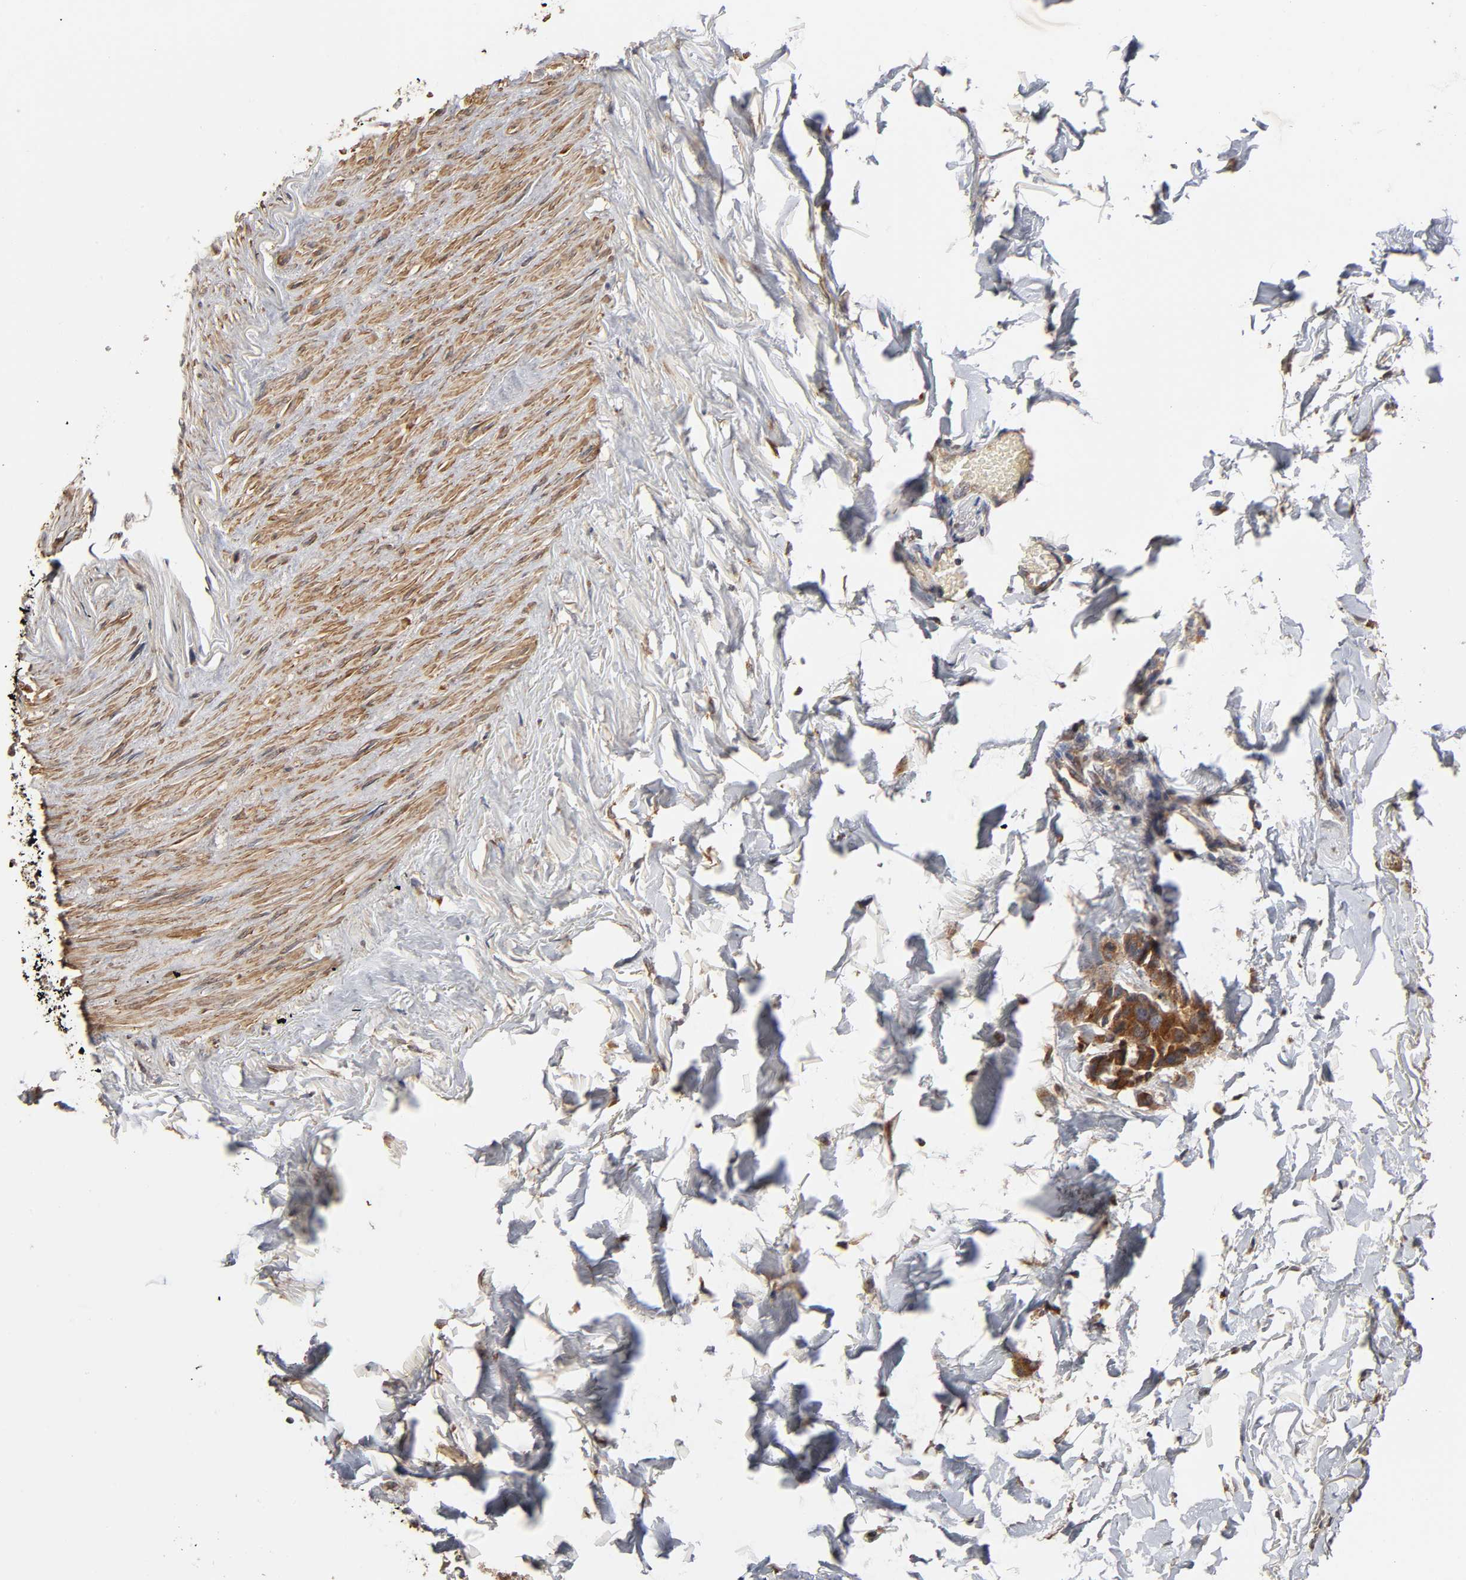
{"staining": {"intensity": "strong", "quantity": ">75%", "location": "cytoplasmic/membranous"}, "tissue": "breast cancer", "cell_type": "Tumor cells", "image_type": "cancer", "snomed": [{"axis": "morphology", "description": "Duct carcinoma"}, {"axis": "topography", "description": "Breast"}], "caption": "Protein staining reveals strong cytoplasmic/membranous positivity in approximately >75% of tumor cells in intraductal carcinoma (breast). (IHC, brightfield microscopy, high magnification).", "gene": "GNPTG", "patient": {"sex": "female", "age": 80}}